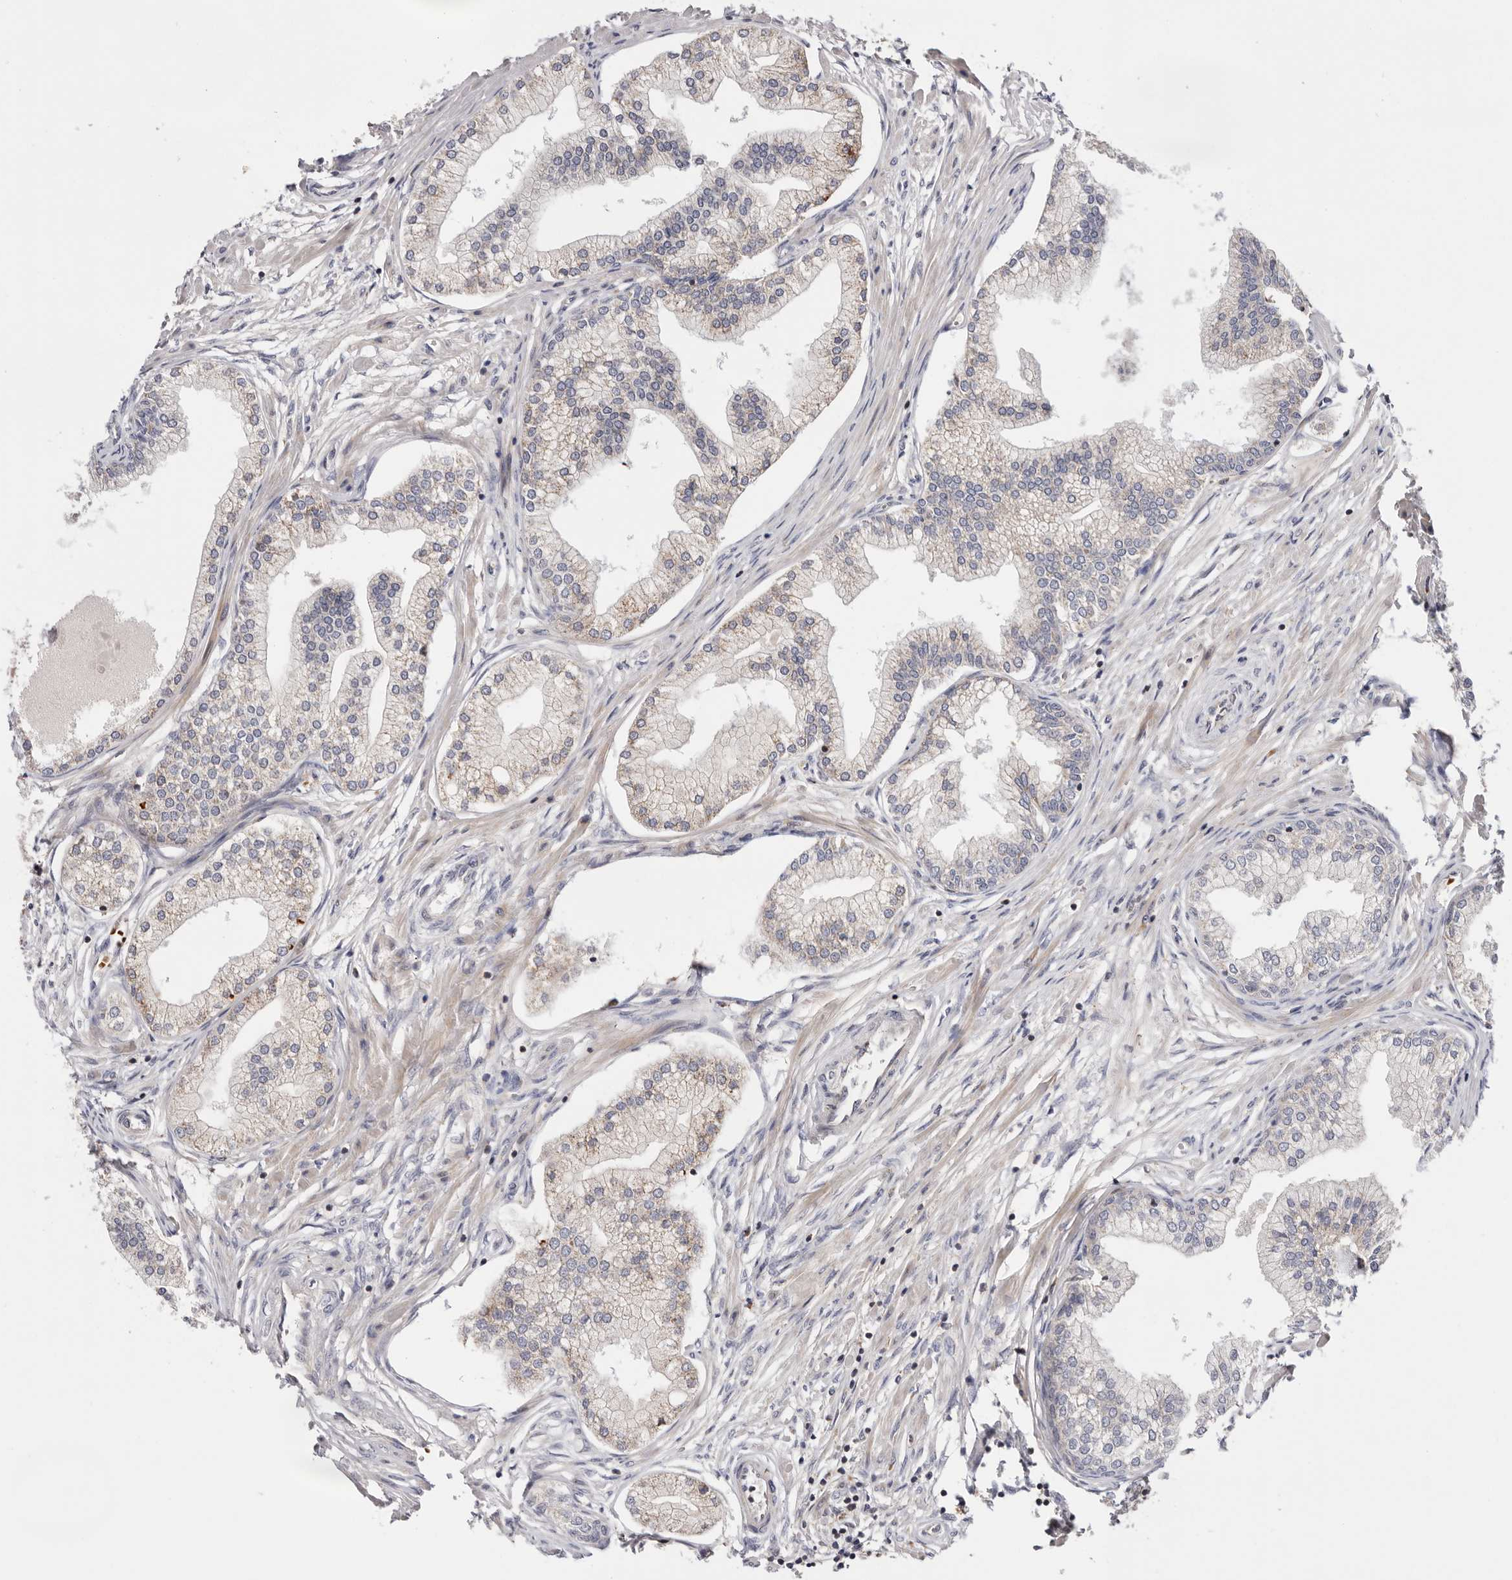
{"staining": {"intensity": "weak", "quantity": "25%-75%", "location": "cytoplasmic/membranous"}, "tissue": "prostate", "cell_type": "Glandular cells", "image_type": "normal", "snomed": [{"axis": "morphology", "description": "Normal tissue, NOS"}, {"axis": "morphology", "description": "Urothelial carcinoma, Low grade"}, {"axis": "topography", "description": "Urinary bladder"}, {"axis": "topography", "description": "Prostate"}], "caption": "IHC photomicrograph of unremarkable prostate: human prostate stained using IHC reveals low levels of weak protein expression localized specifically in the cytoplasmic/membranous of glandular cells, appearing as a cytoplasmic/membranous brown color.", "gene": "RNF213", "patient": {"sex": "male", "age": 60}}